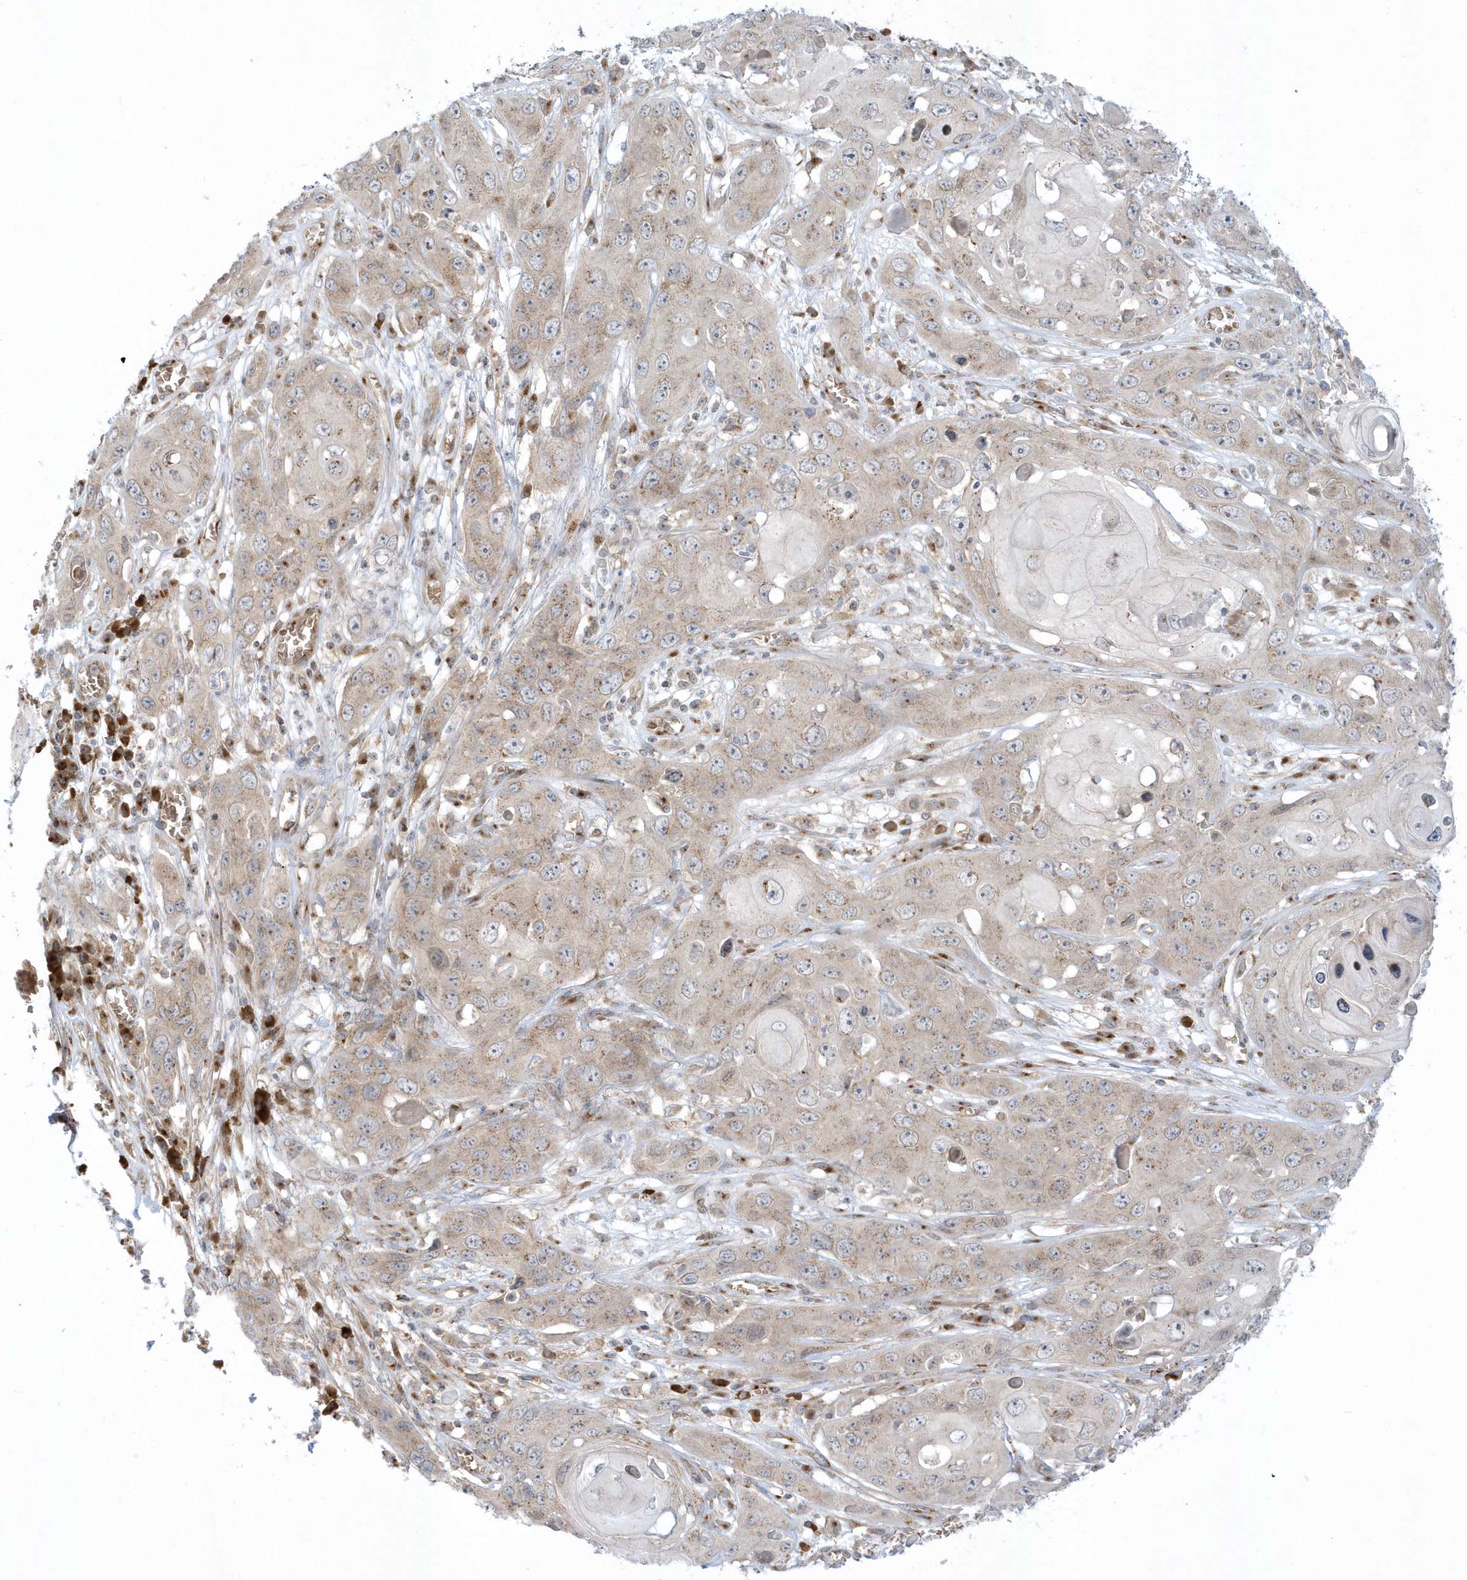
{"staining": {"intensity": "weak", "quantity": ">75%", "location": "cytoplasmic/membranous"}, "tissue": "skin cancer", "cell_type": "Tumor cells", "image_type": "cancer", "snomed": [{"axis": "morphology", "description": "Squamous cell carcinoma, NOS"}, {"axis": "topography", "description": "Skin"}], "caption": "Immunohistochemistry image of neoplastic tissue: squamous cell carcinoma (skin) stained using IHC exhibits low levels of weak protein expression localized specifically in the cytoplasmic/membranous of tumor cells, appearing as a cytoplasmic/membranous brown color.", "gene": "RPP40", "patient": {"sex": "male", "age": 55}}